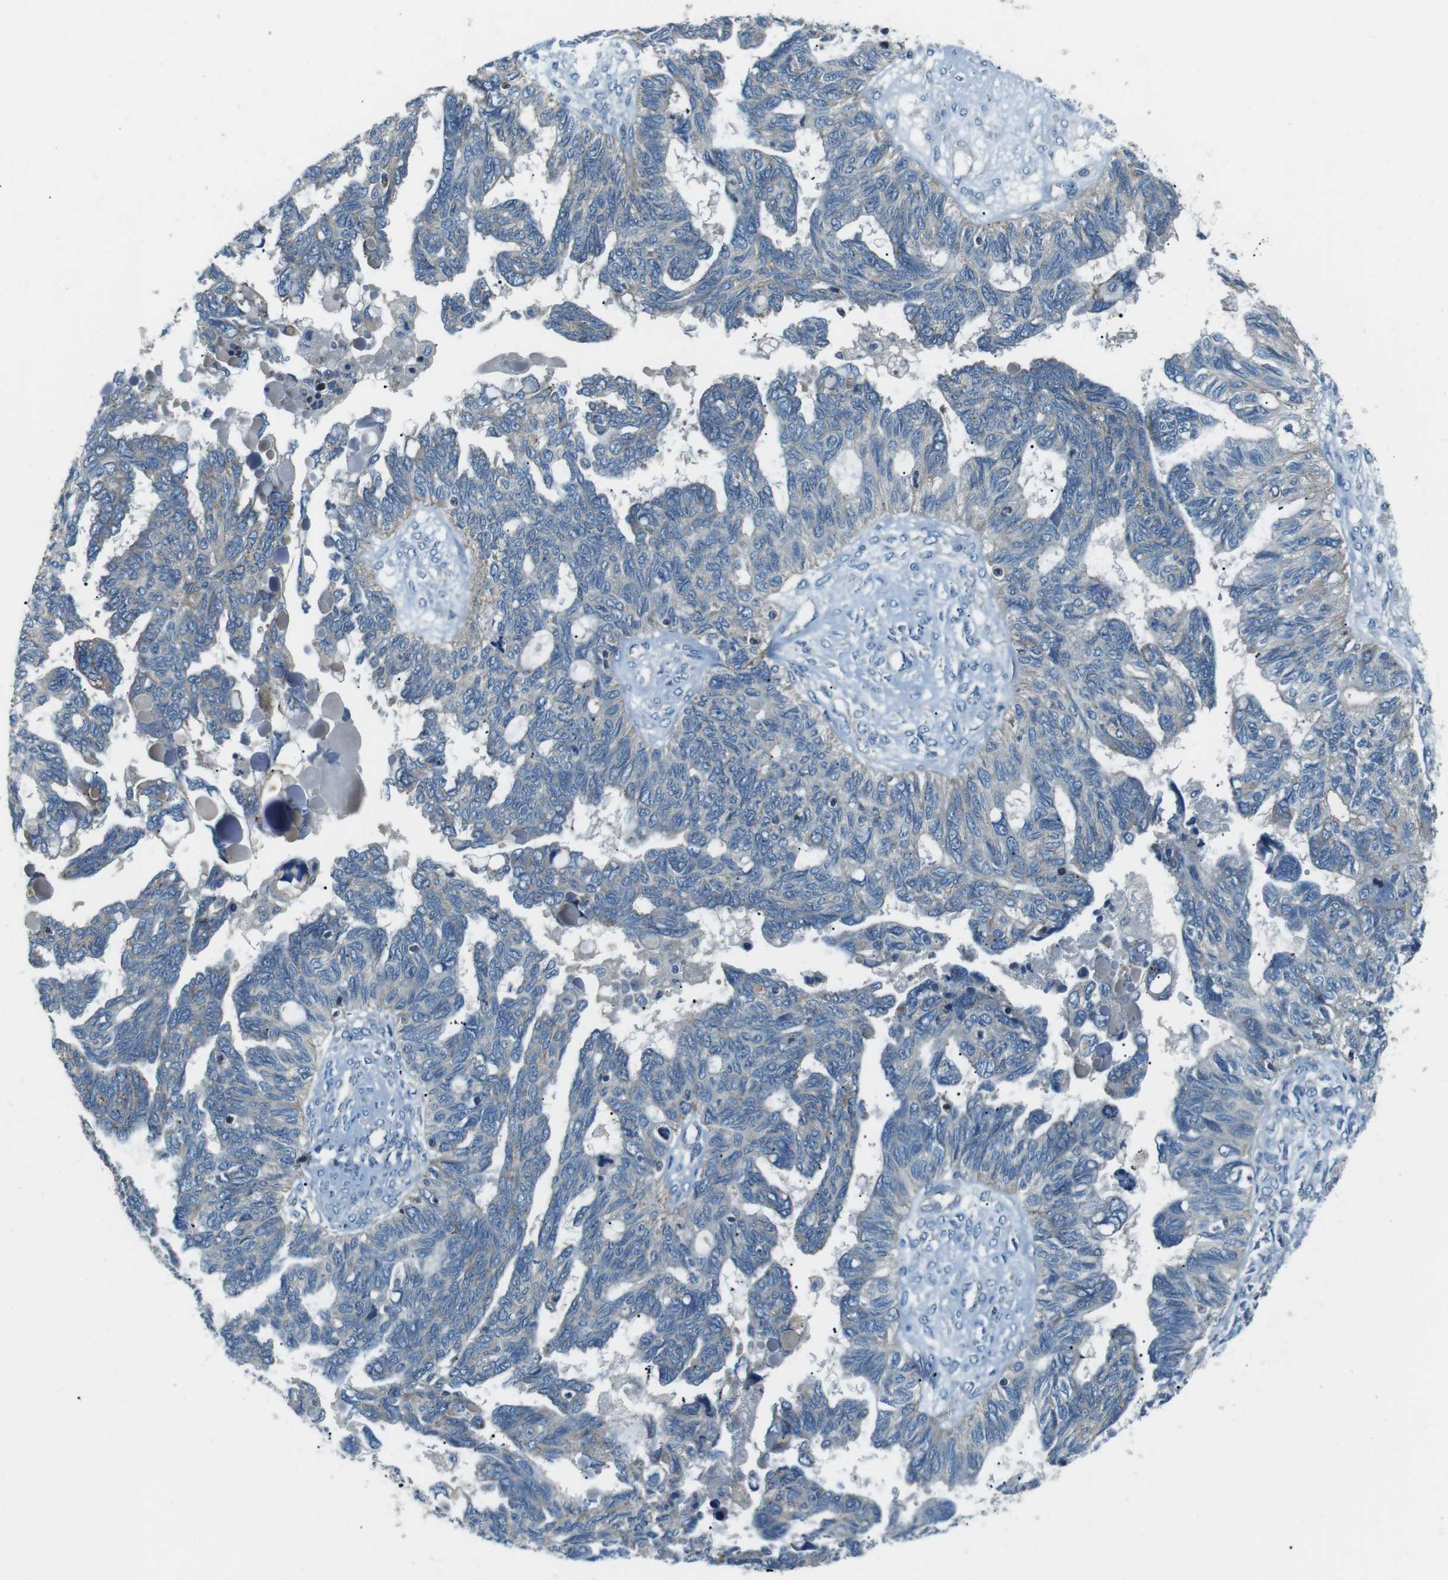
{"staining": {"intensity": "negative", "quantity": "none", "location": "none"}, "tissue": "ovarian cancer", "cell_type": "Tumor cells", "image_type": "cancer", "snomed": [{"axis": "morphology", "description": "Cystadenocarcinoma, serous, NOS"}, {"axis": "topography", "description": "Ovary"}], "caption": "Immunohistochemistry image of neoplastic tissue: ovarian cancer (serous cystadenocarcinoma) stained with DAB exhibits no significant protein staining in tumor cells.", "gene": "FAM3B", "patient": {"sex": "female", "age": 79}}